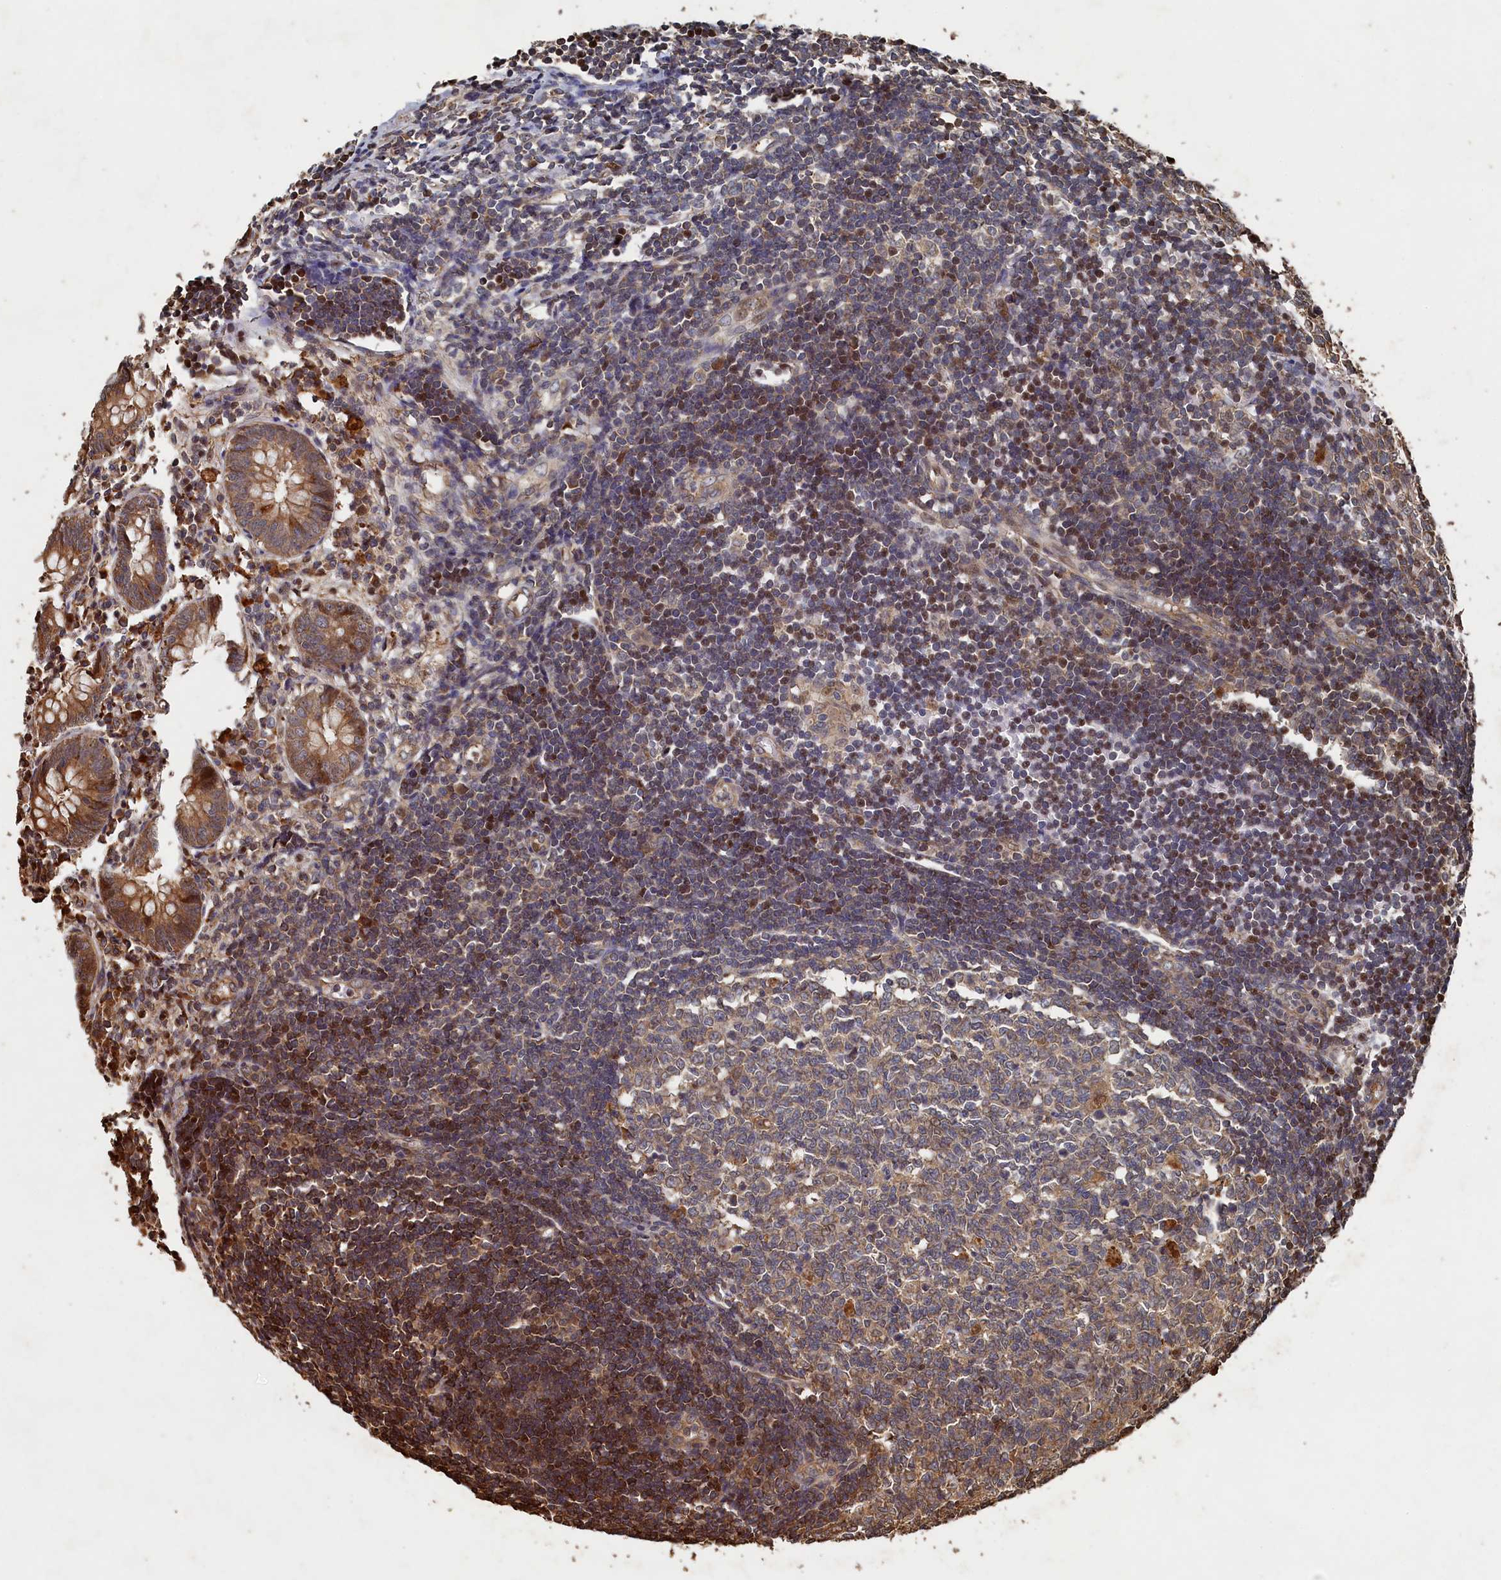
{"staining": {"intensity": "moderate", "quantity": ">75%", "location": "cytoplasmic/membranous"}, "tissue": "appendix", "cell_type": "Glandular cells", "image_type": "normal", "snomed": [{"axis": "morphology", "description": "Normal tissue, NOS"}, {"axis": "topography", "description": "Appendix"}], "caption": "Approximately >75% of glandular cells in normal human appendix reveal moderate cytoplasmic/membranous protein positivity as visualized by brown immunohistochemical staining.", "gene": "PIGN", "patient": {"sex": "female", "age": 54}}